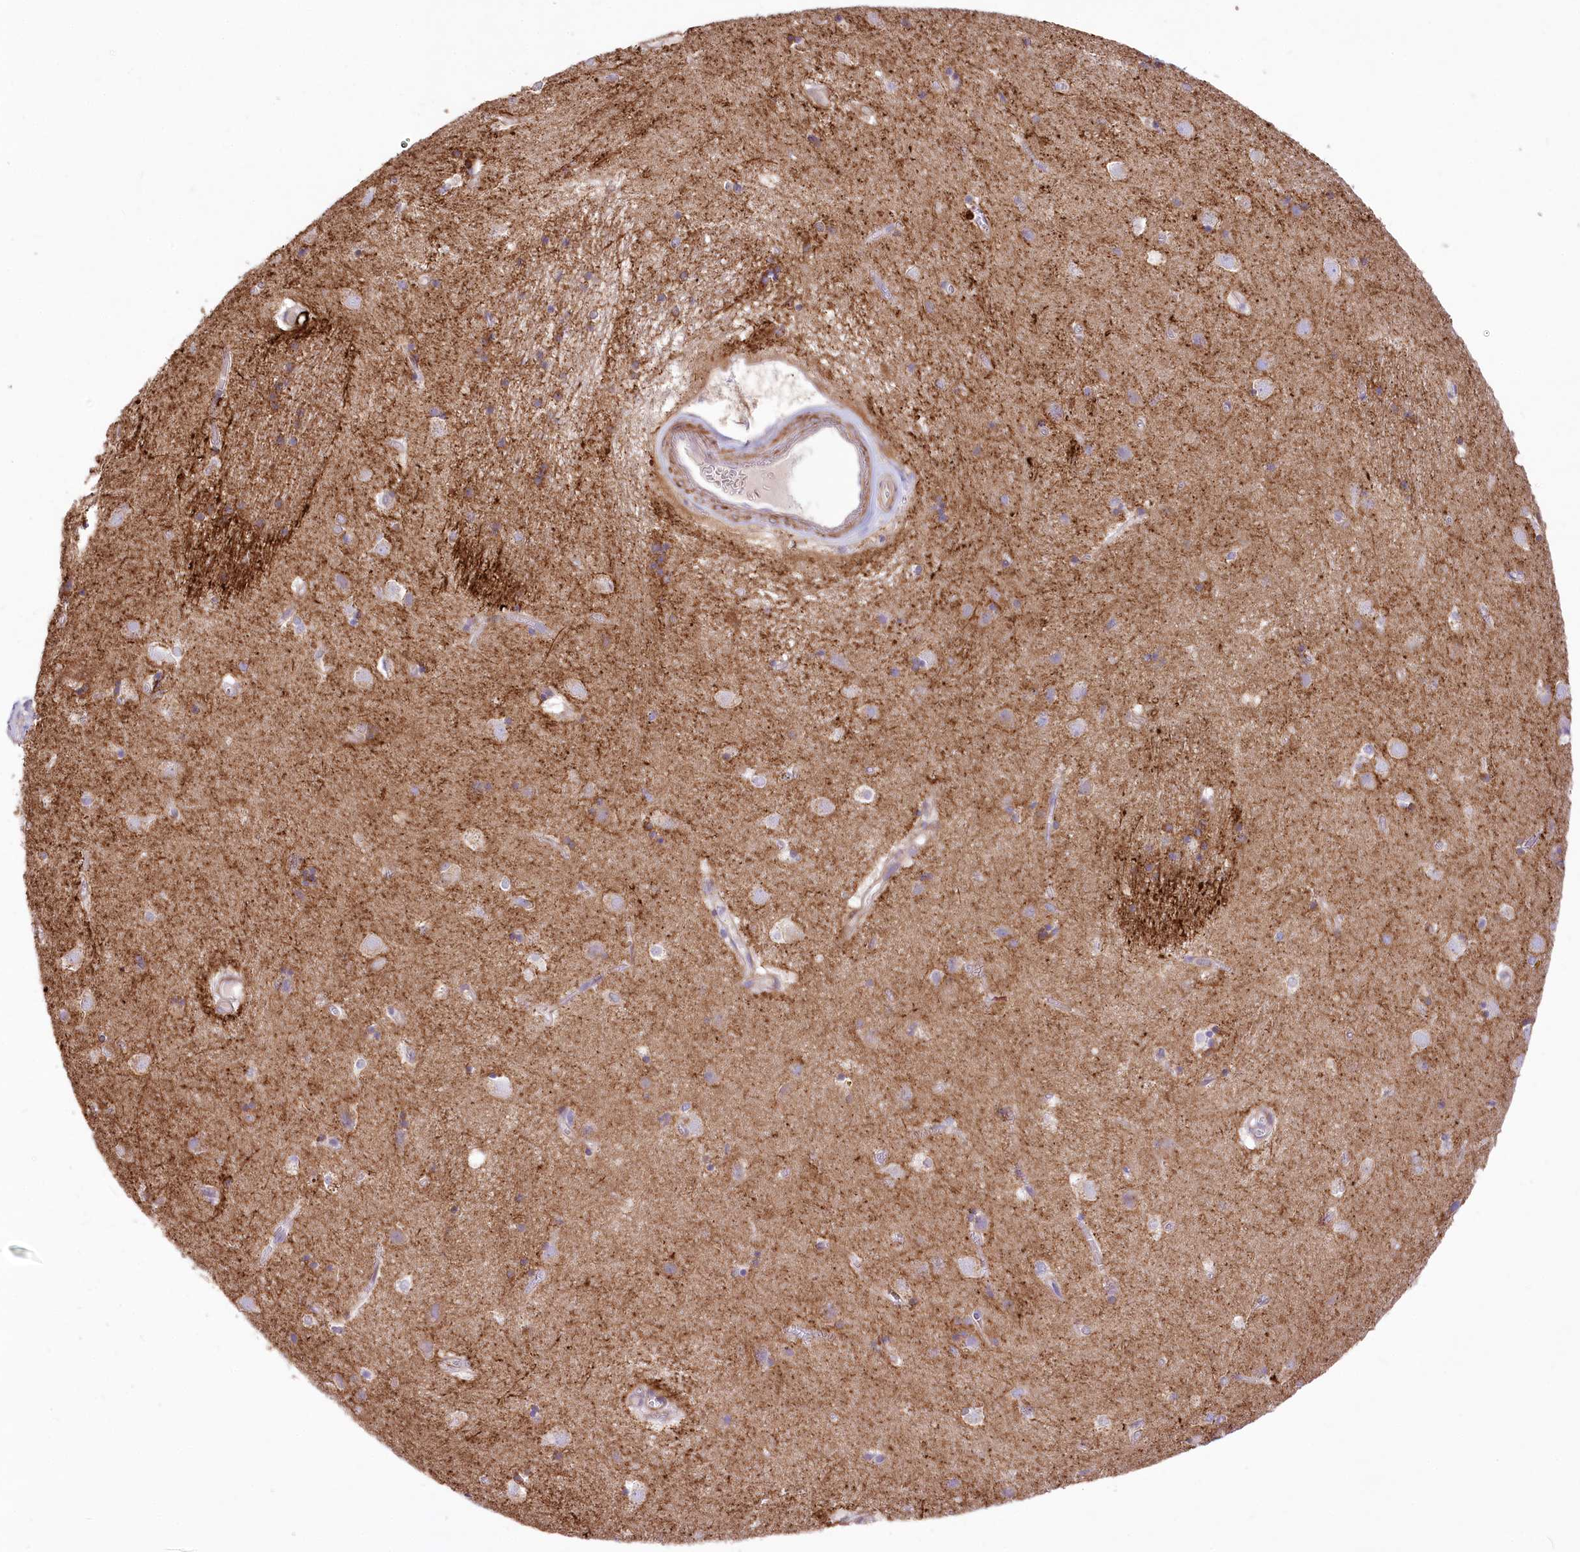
{"staining": {"intensity": "negative", "quantity": "none", "location": "none"}, "tissue": "caudate", "cell_type": "Glial cells", "image_type": "normal", "snomed": [{"axis": "morphology", "description": "Normal tissue, NOS"}, {"axis": "topography", "description": "Lateral ventricle wall"}], "caption": "Caudate was stained to show a protein in brown. There is no significant expression in glial cells. (DAB (3,3'-diaminobenzidine) immunohistochemistry with hematoxylin counter stain).", "gene": "ANGPTL3", "patient": {"sex": "male", "age": 70}}